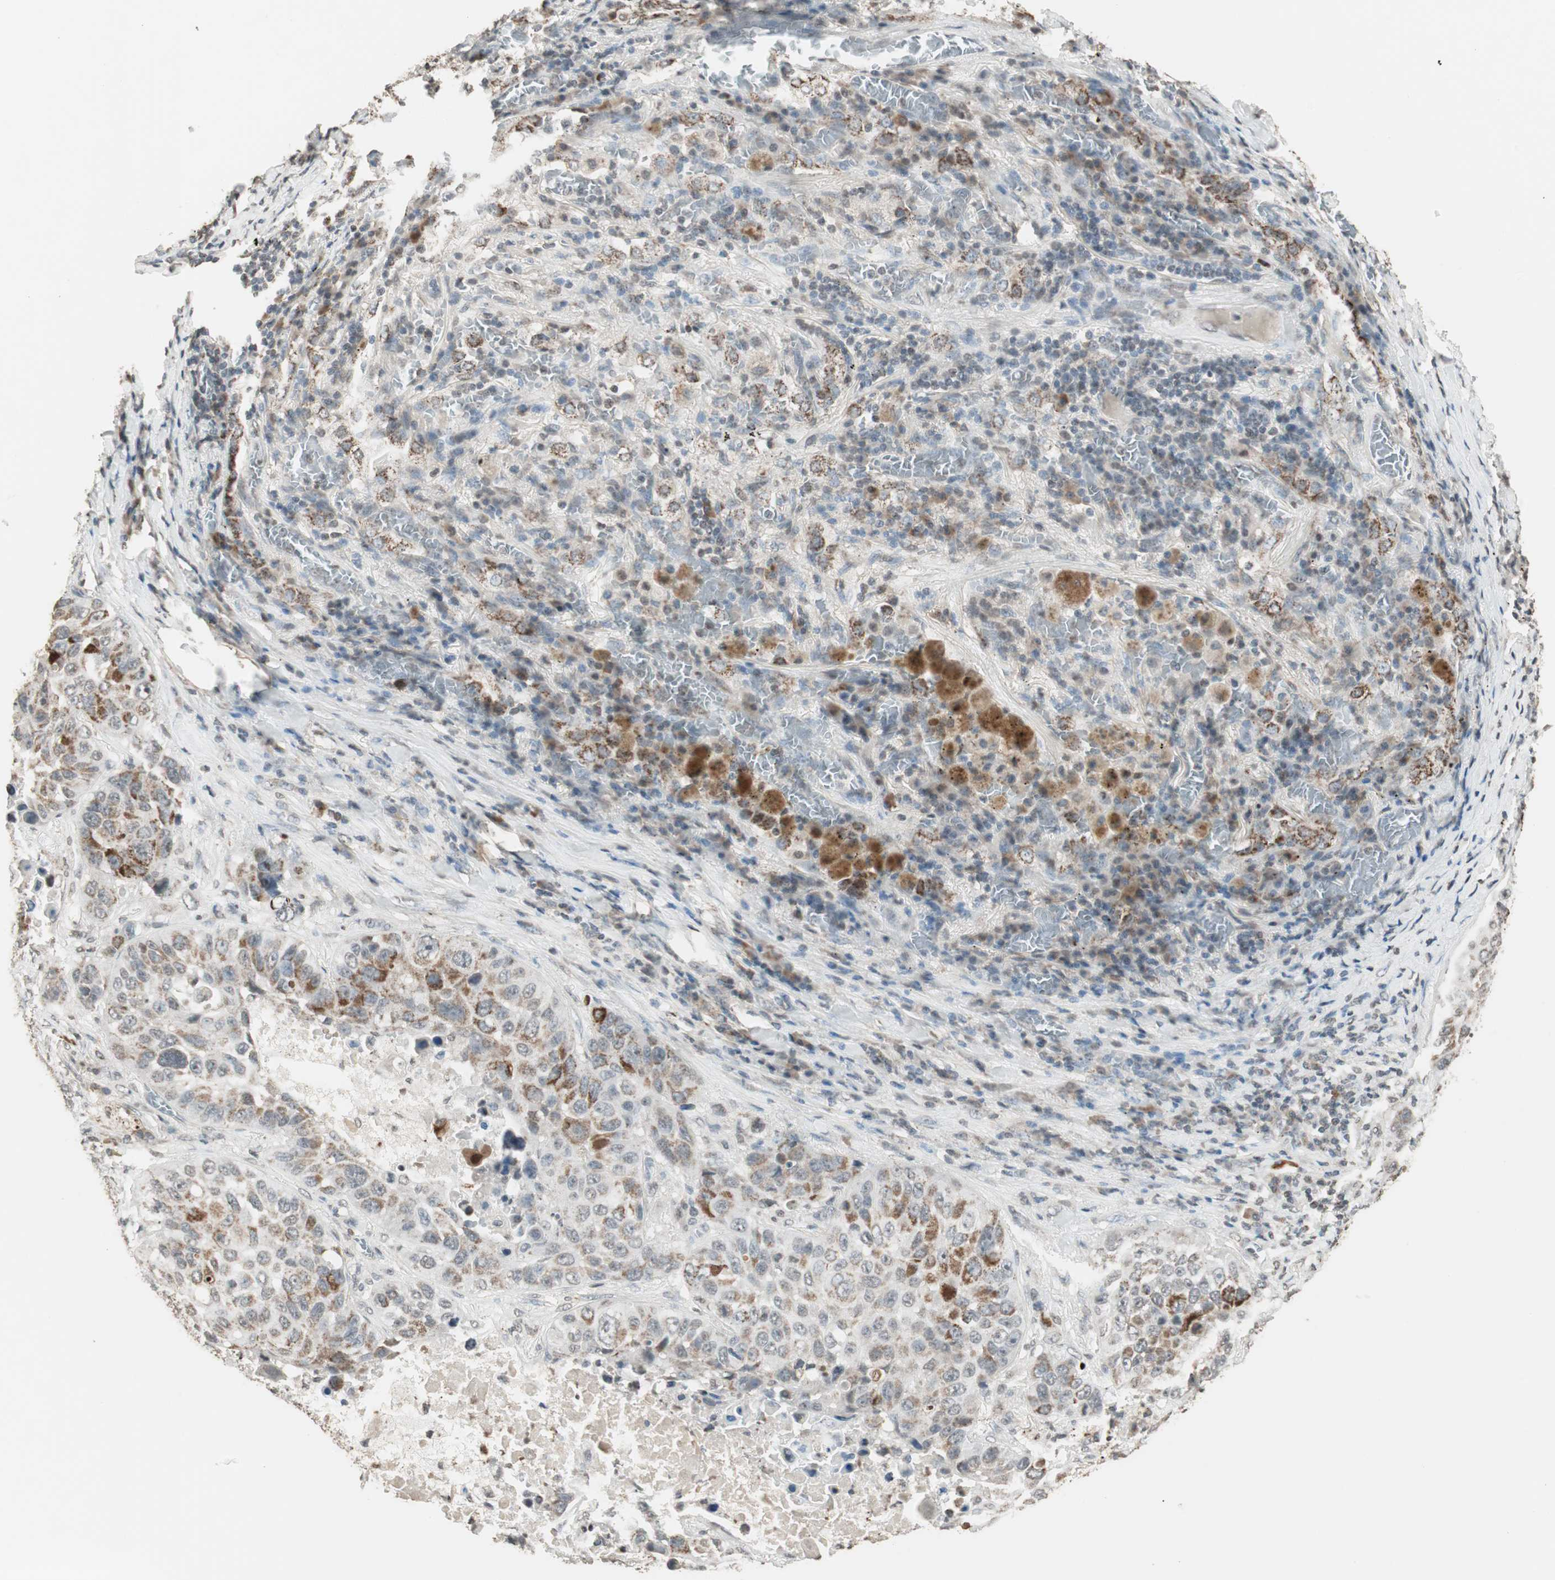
{"staining": {"intensity": "moderate", "quantity": "<25%", "location": "cytoplasmic/membranous"}, "tissue": "lung cancer", "cell_type": "Tumor cells", "image_type": "cancer", "snomed": [{"axis": "morphology", "description": "Squamous cell carcinoma, NOS"}, {"axis": "topography", "description": "Lung"}], "caption": "Moderate cytoplasmic/membranous positivity is present in approximately <25% of tumor cells in lung cancer.", "gene": "PRELID1", "patient": {"sex": "male", "age": 57}}